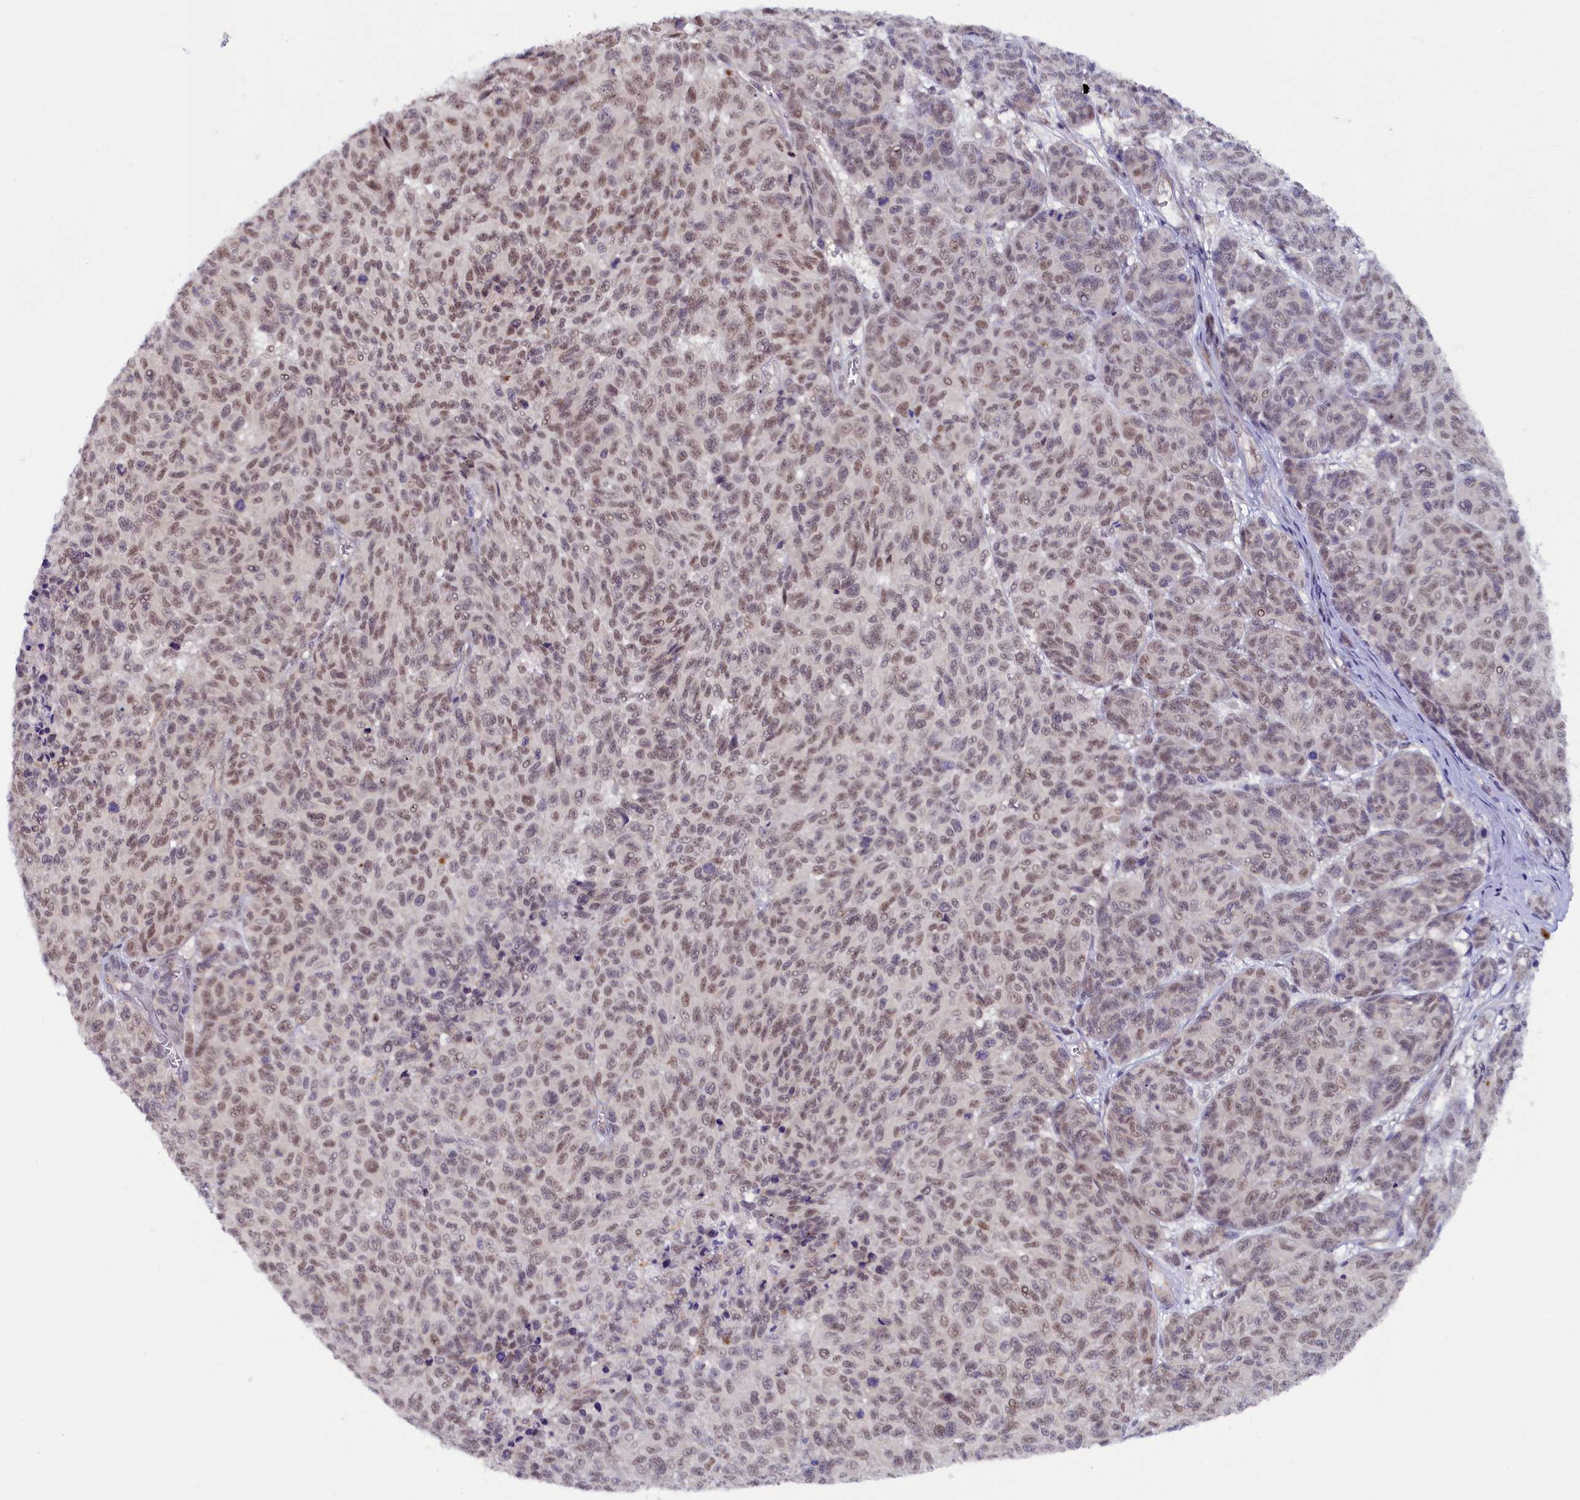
{"staining": {"intensity": "moderate", "quantity": ">75%", "location": "nuclear"}, "tissue": "melanoma", "cell_type": "Tumor cells", "image_type": "cancer", "snomed": [{"axis": "morphology", "description": "Malignant melanoma, NOS"}, {"axis": "topography", "description": "Skin"}], "caption": "IHC photomicrograph of neoplastic tissue: human melanoma stained using immunohistochemistry exhibits medium levels of moderate protein expression localized specifically in the nuclear of tumor cells, appearing as a nuclear brown color.", "gene": "INTS14", "patient": {"sex": "male", "age": 49}}